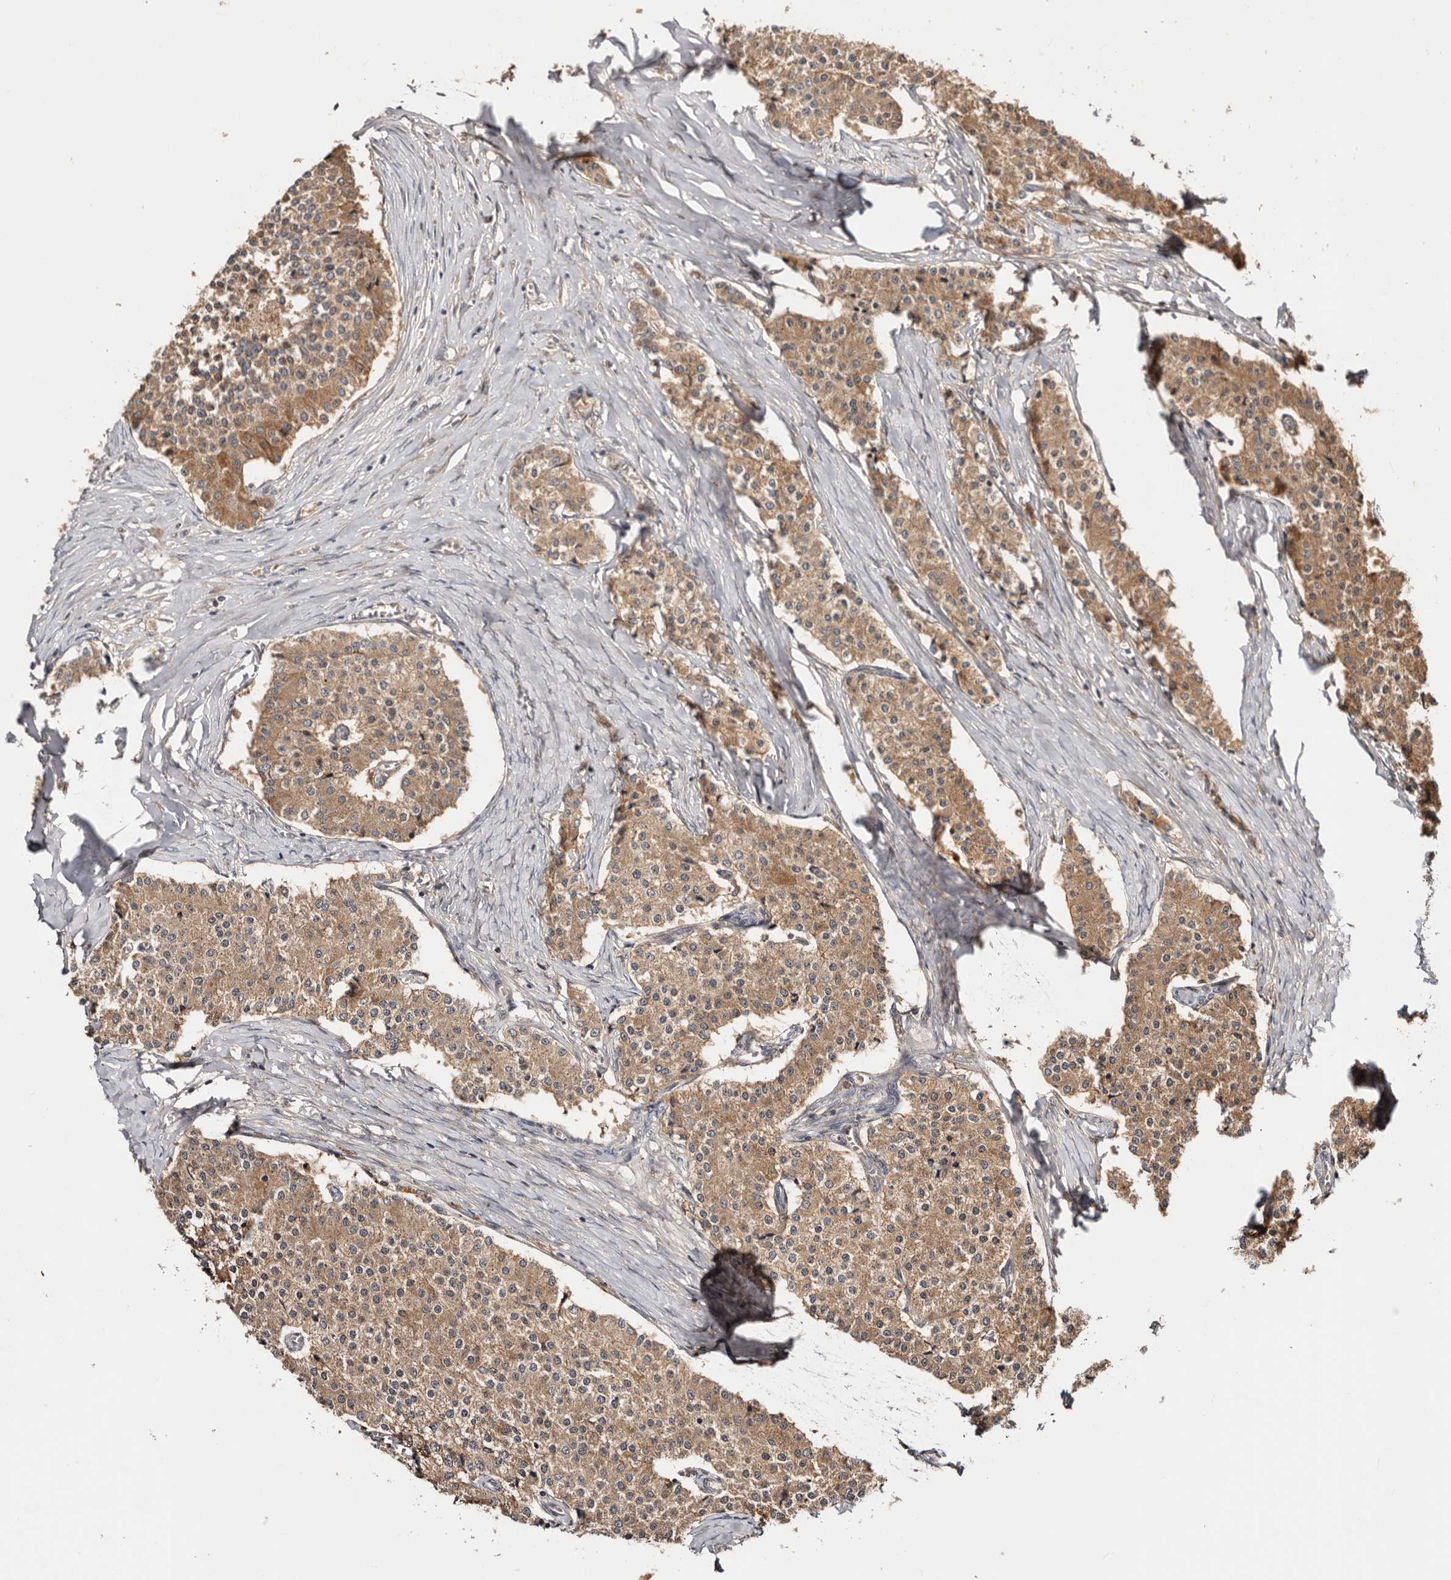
{"staining": {"intensity": "moderate", "quantity": ">75%", "location": "cytoplasmic/membranous"}, "tissue": "carcinoid", "cell_type": "Tumor cells", "image_type": "cancer", "snomed": [{"axis": "morphology", "description": "Carcinoid, malignant, NOS"}, {"axis": "topography", "description": "Colon"}], "caption": "Immunohistochemistry photomicrograph of carcinoid stained for a protein (brown), which reveals medium levels of moderate cytoplasmic/membranous positivity in about >75% of tumor cells.", "gene": "PKIB", "patient": {"sex": "female", "age": 52}}